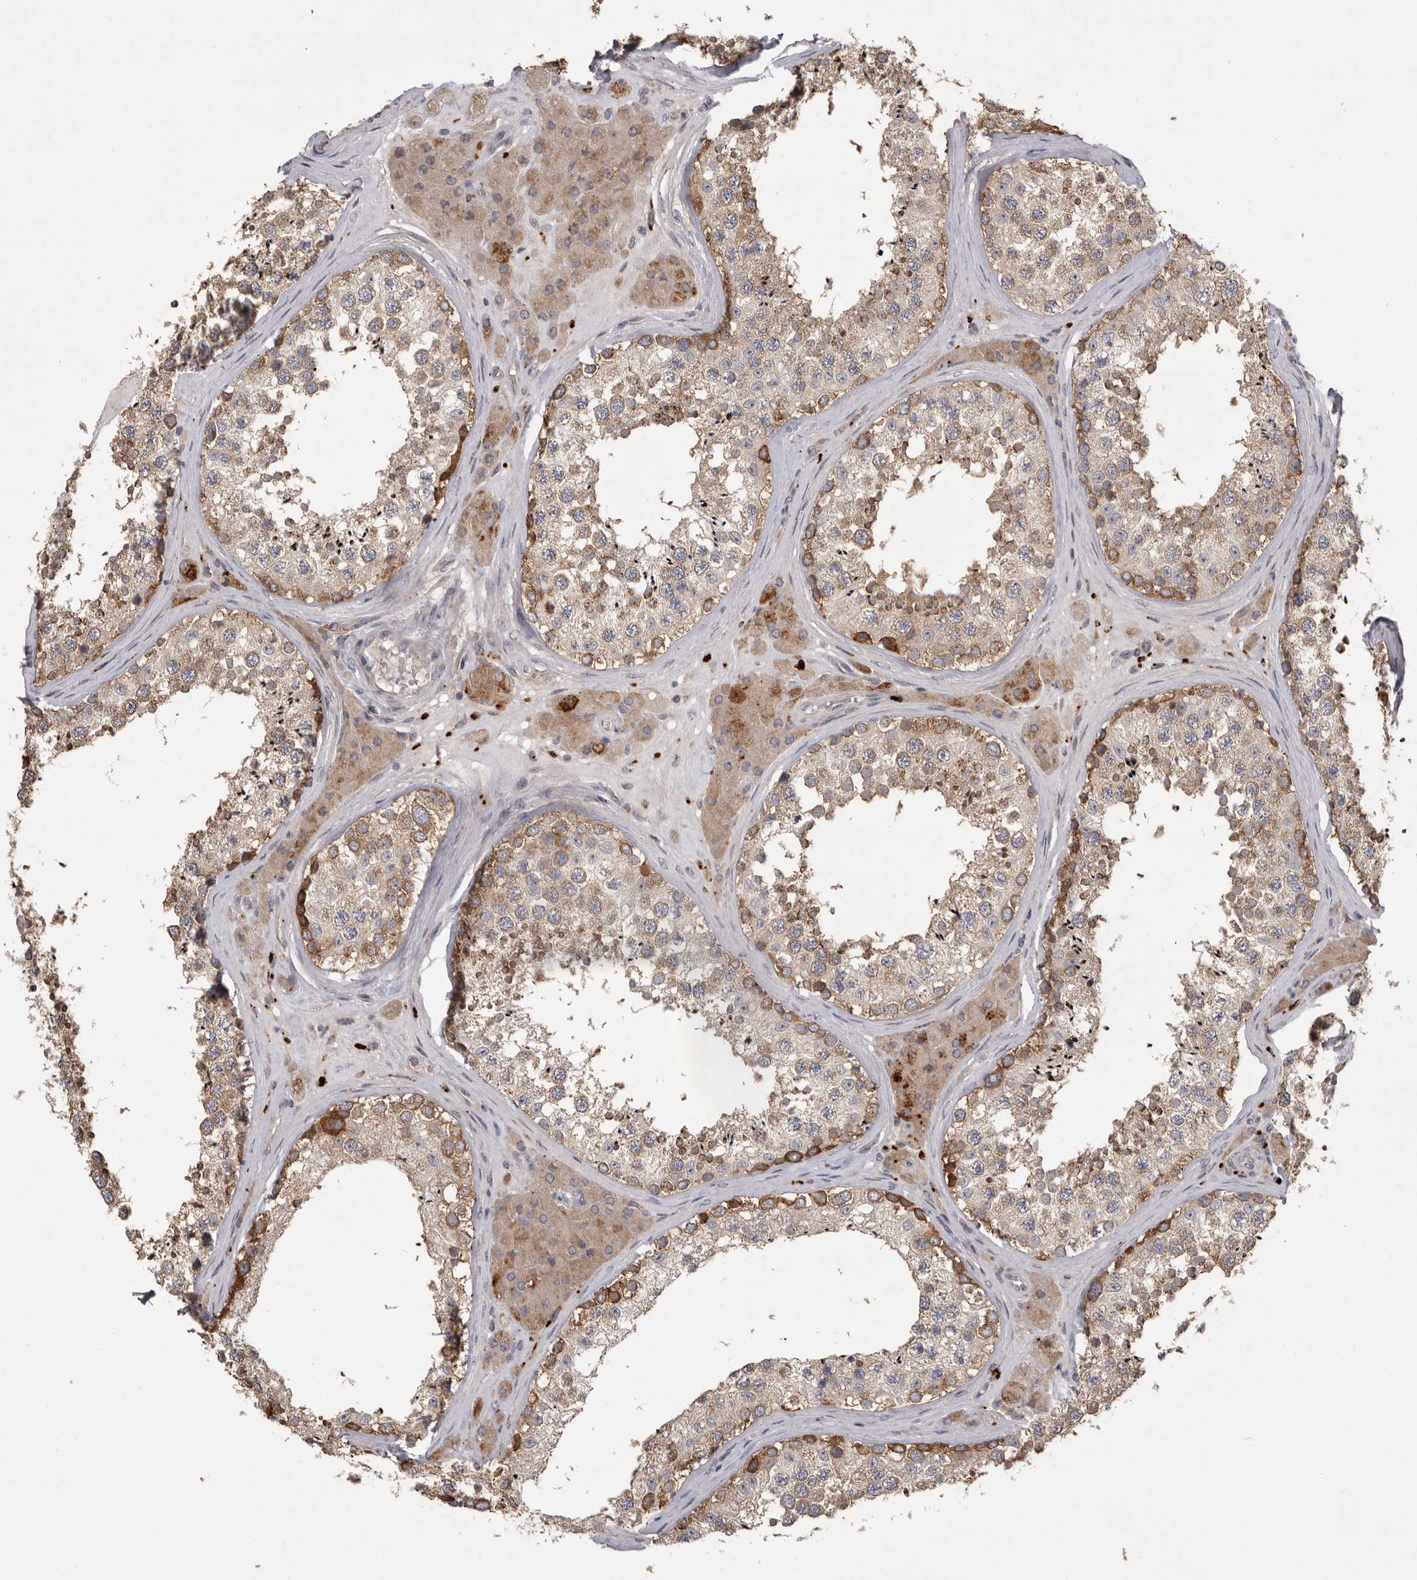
{"staining": {"intensity": "moderate", "quantity": ">75%", "location": "cytoplasmic/membranous"}, "tissue": "testis", "cell_type": "Cells in seminiferous ducts", "image_type": "normal", "snomed": [{"axis": "morphology", "description": "Normal tissue, NOS"}, {"axis": "topography", "description": "Testis"}], "caption": "About >75% of cells in seminiferous ducts in unremarkable testis display moderate cytoplasmic/membranous protein expression as visualized by brown immunohistochemical staining.", "gene": "WDR47", "patient": {"sex": "male", "age": 46}}